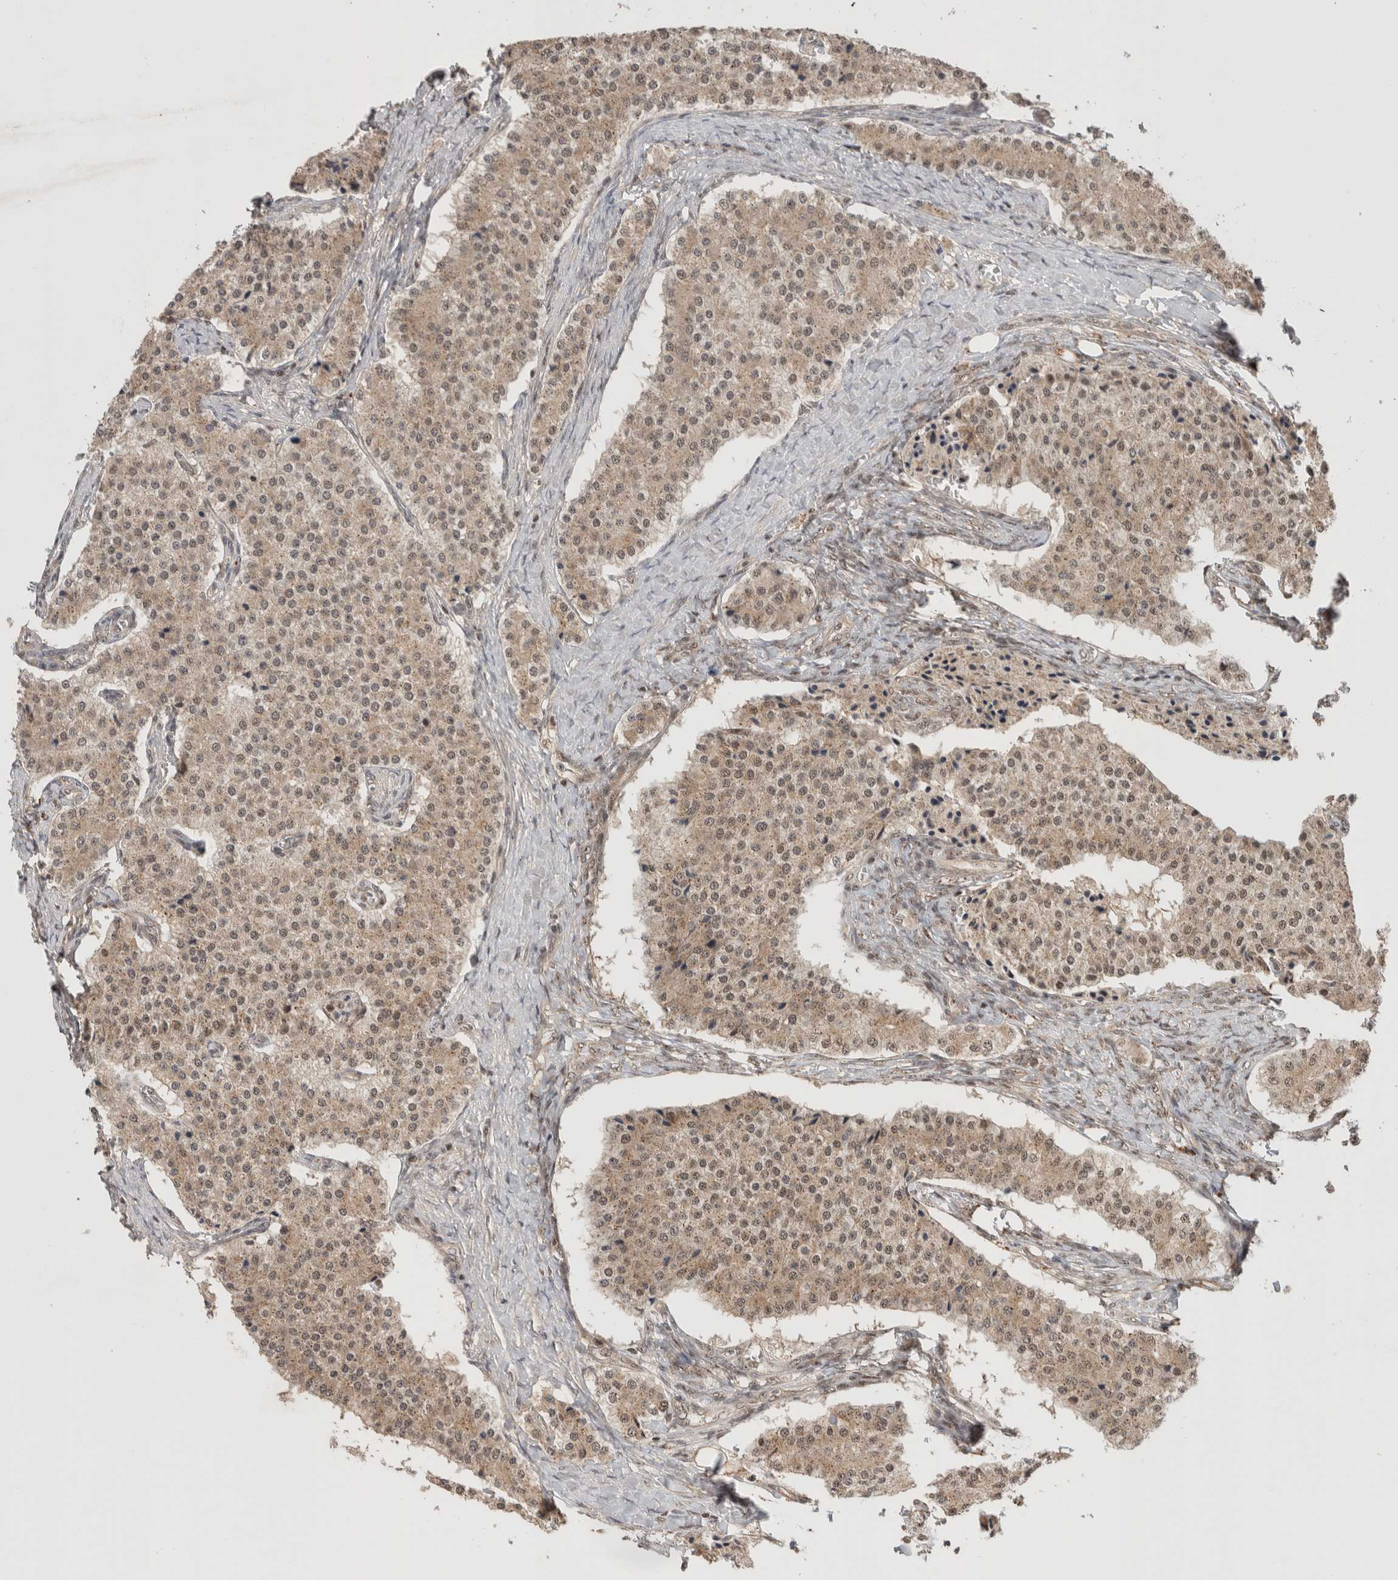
{"staining": {"intensity": "weak", "quantity": "25%-75%", "location": "cytoplasmic/membranous,nuclear"}, "tissue": "carcinoid", "cell_type": "Tumor cells", "image_type": "cancer", "snomed": [{"axis": "morphology", "description": "Carcinoid, malignant, NOS"}, {"axis": "topography", "description": "Colon"}], "caption": "Carcinoid (malignant) stained with a brown dye reveals weak cytoplasmic/membranous and nuclear positive staining in approximately 25%-75% of tumor cells.", "gene": "MPHOSPH6", "patient": {"sex": "female", "age": 52}}